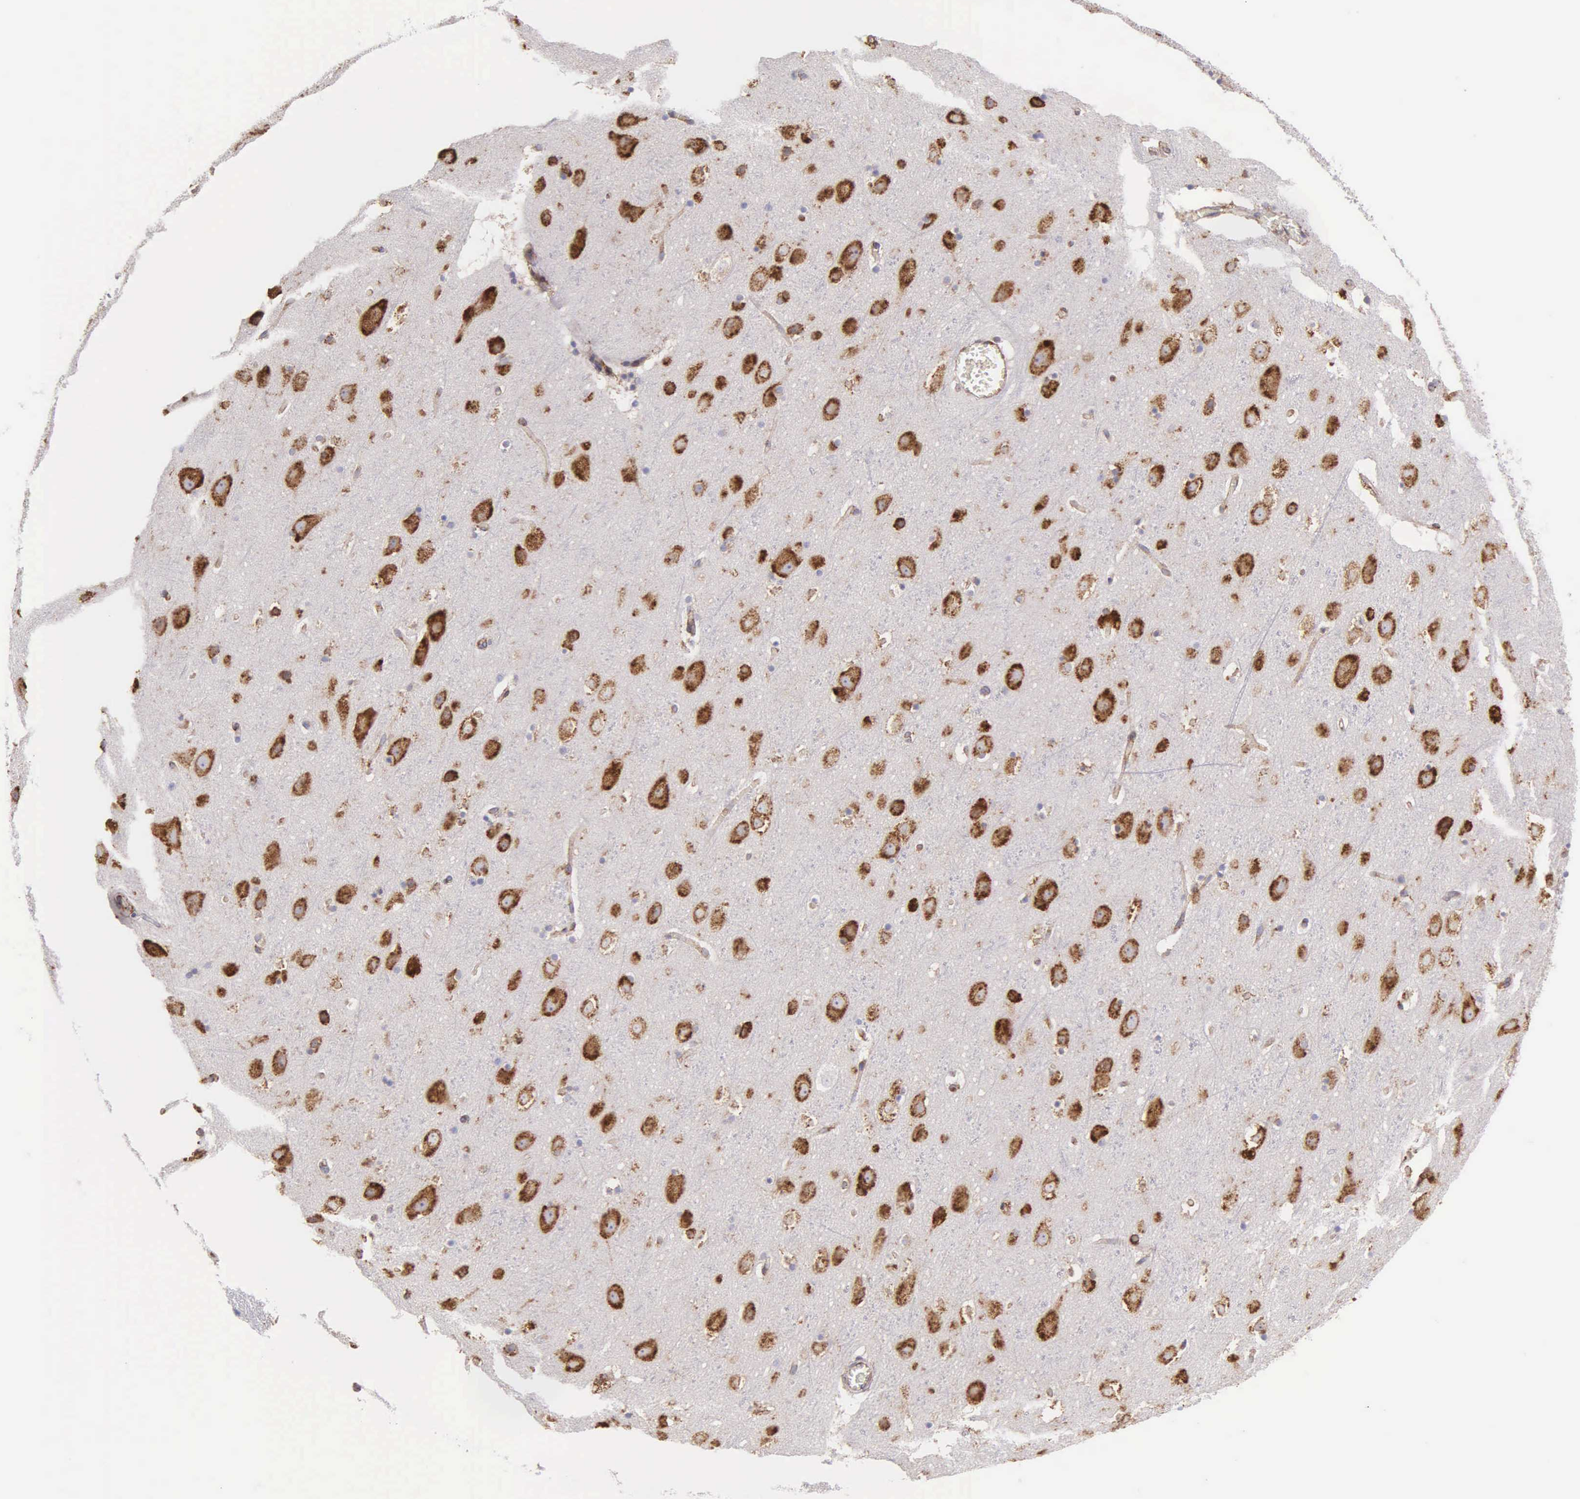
{"staining": {"intensity": "moderate", "quantity": ">75%", "location": "cytoplasmic/membranous"}, "tissue": "cerebral cortex", "cell_type": "Endothelial cells", "image_type": "normal", "snomed": [{"axis": "morphology", "description": "Normal tissue, NOS"}, {"axis": "topography", "description": "Cerebral cortex"}], "caption": "Human cerebral cortex stained with a brown dye demonstrates moderate cytoplasmic/membranous positive expression in about >75% of endothelial cells.", "gene": "CKAP4", "patient": {"sex": "male", "age": 45}}